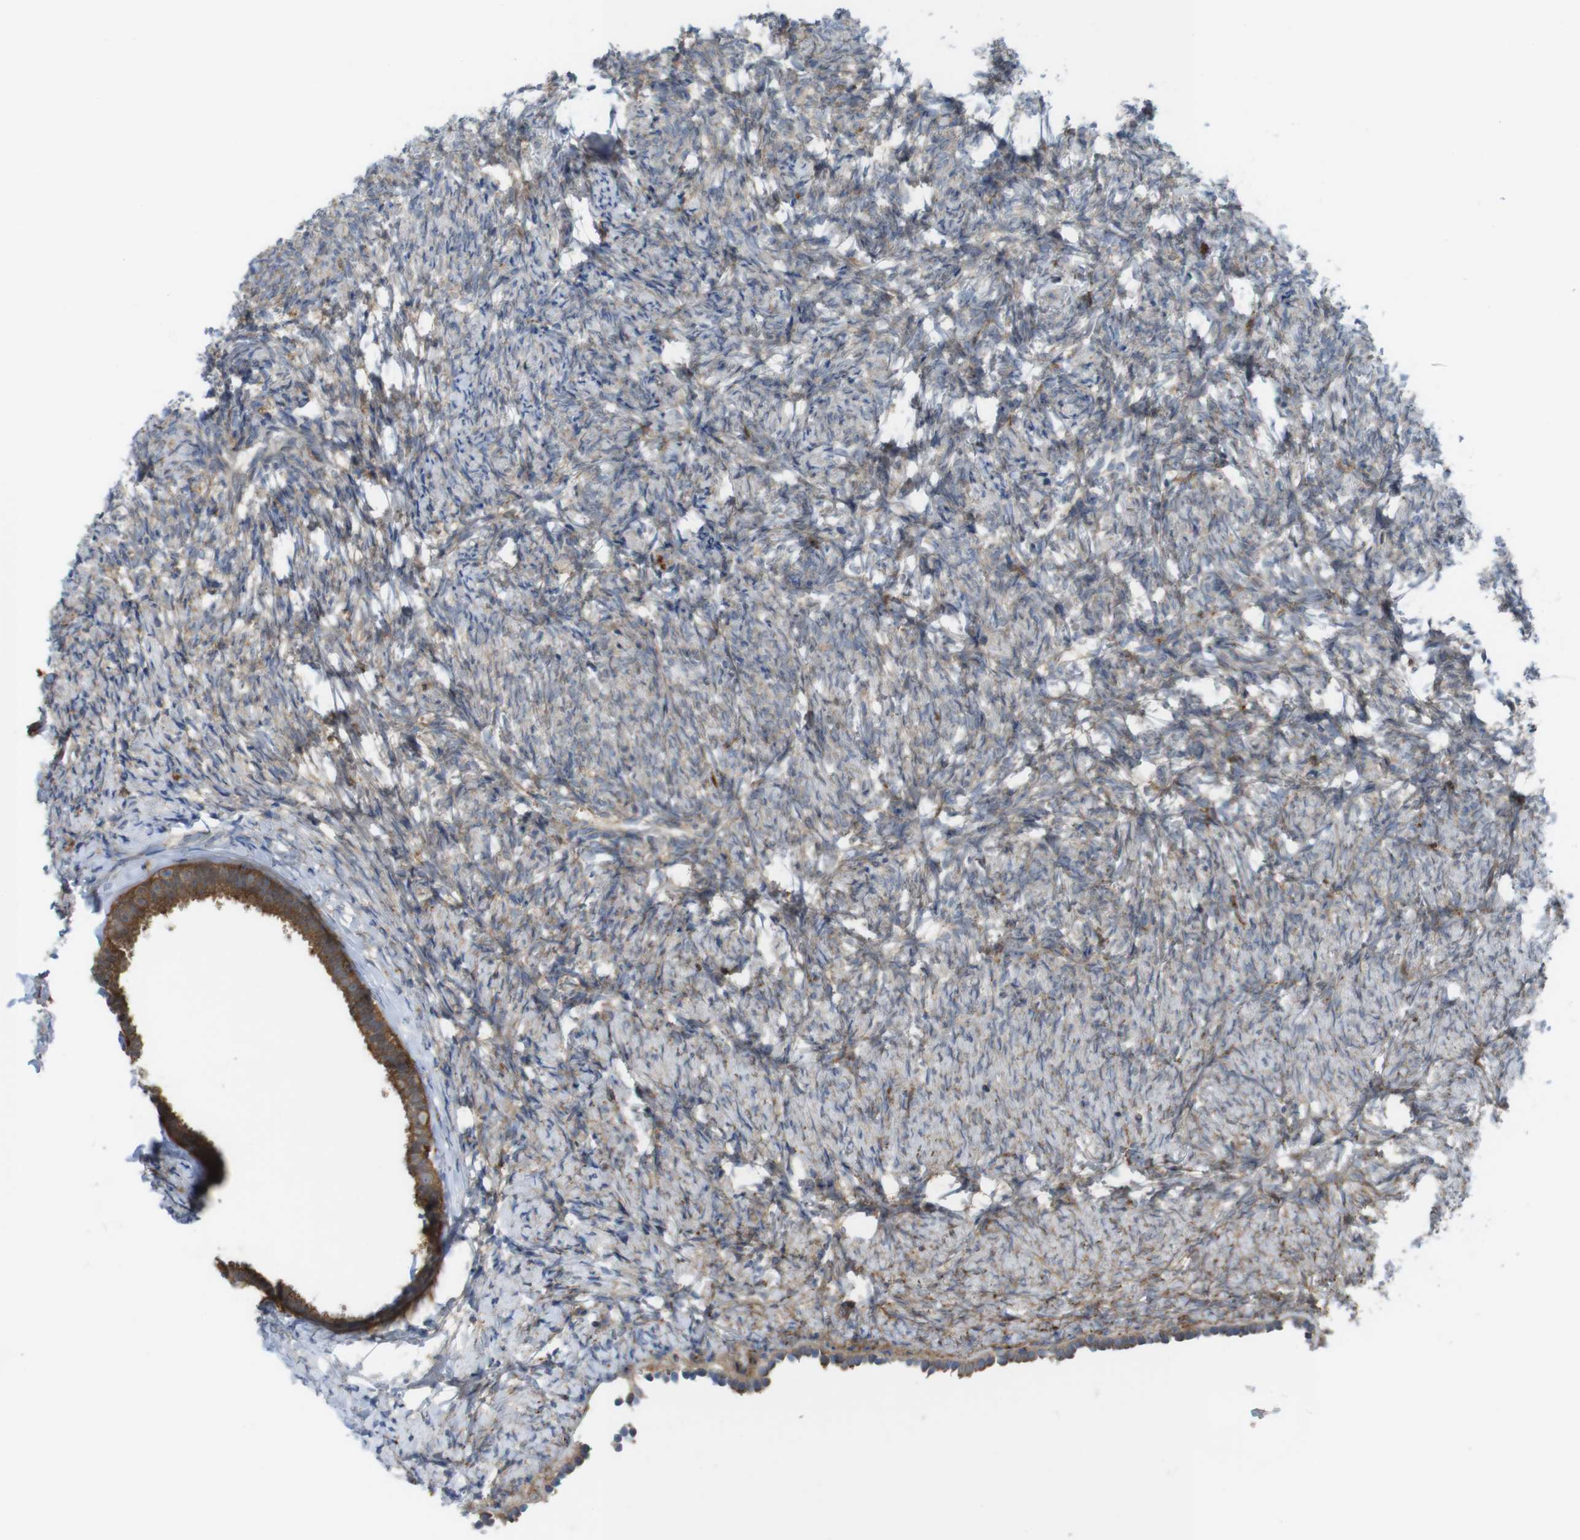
{"staining": {"intensity": "moderate", "quantity": ">75%", "location": "cytoplasmic/membranous"}, "tissue": "ovary", "cell_type": "Follicle cells", "image_type": "normal", "snomed": [{"axis": "morphology", "description": "Normal tissue, NOS"}, {"axis": "topography", "description": "Ovary"}], "caption": "Protein staining demonstrates moderate cytoplasmic/membranous staining in approximately >75% of follicle cells in normal ovary.", "gene": "PRKCD", "patient": {"sex": "female", "age": 60}}